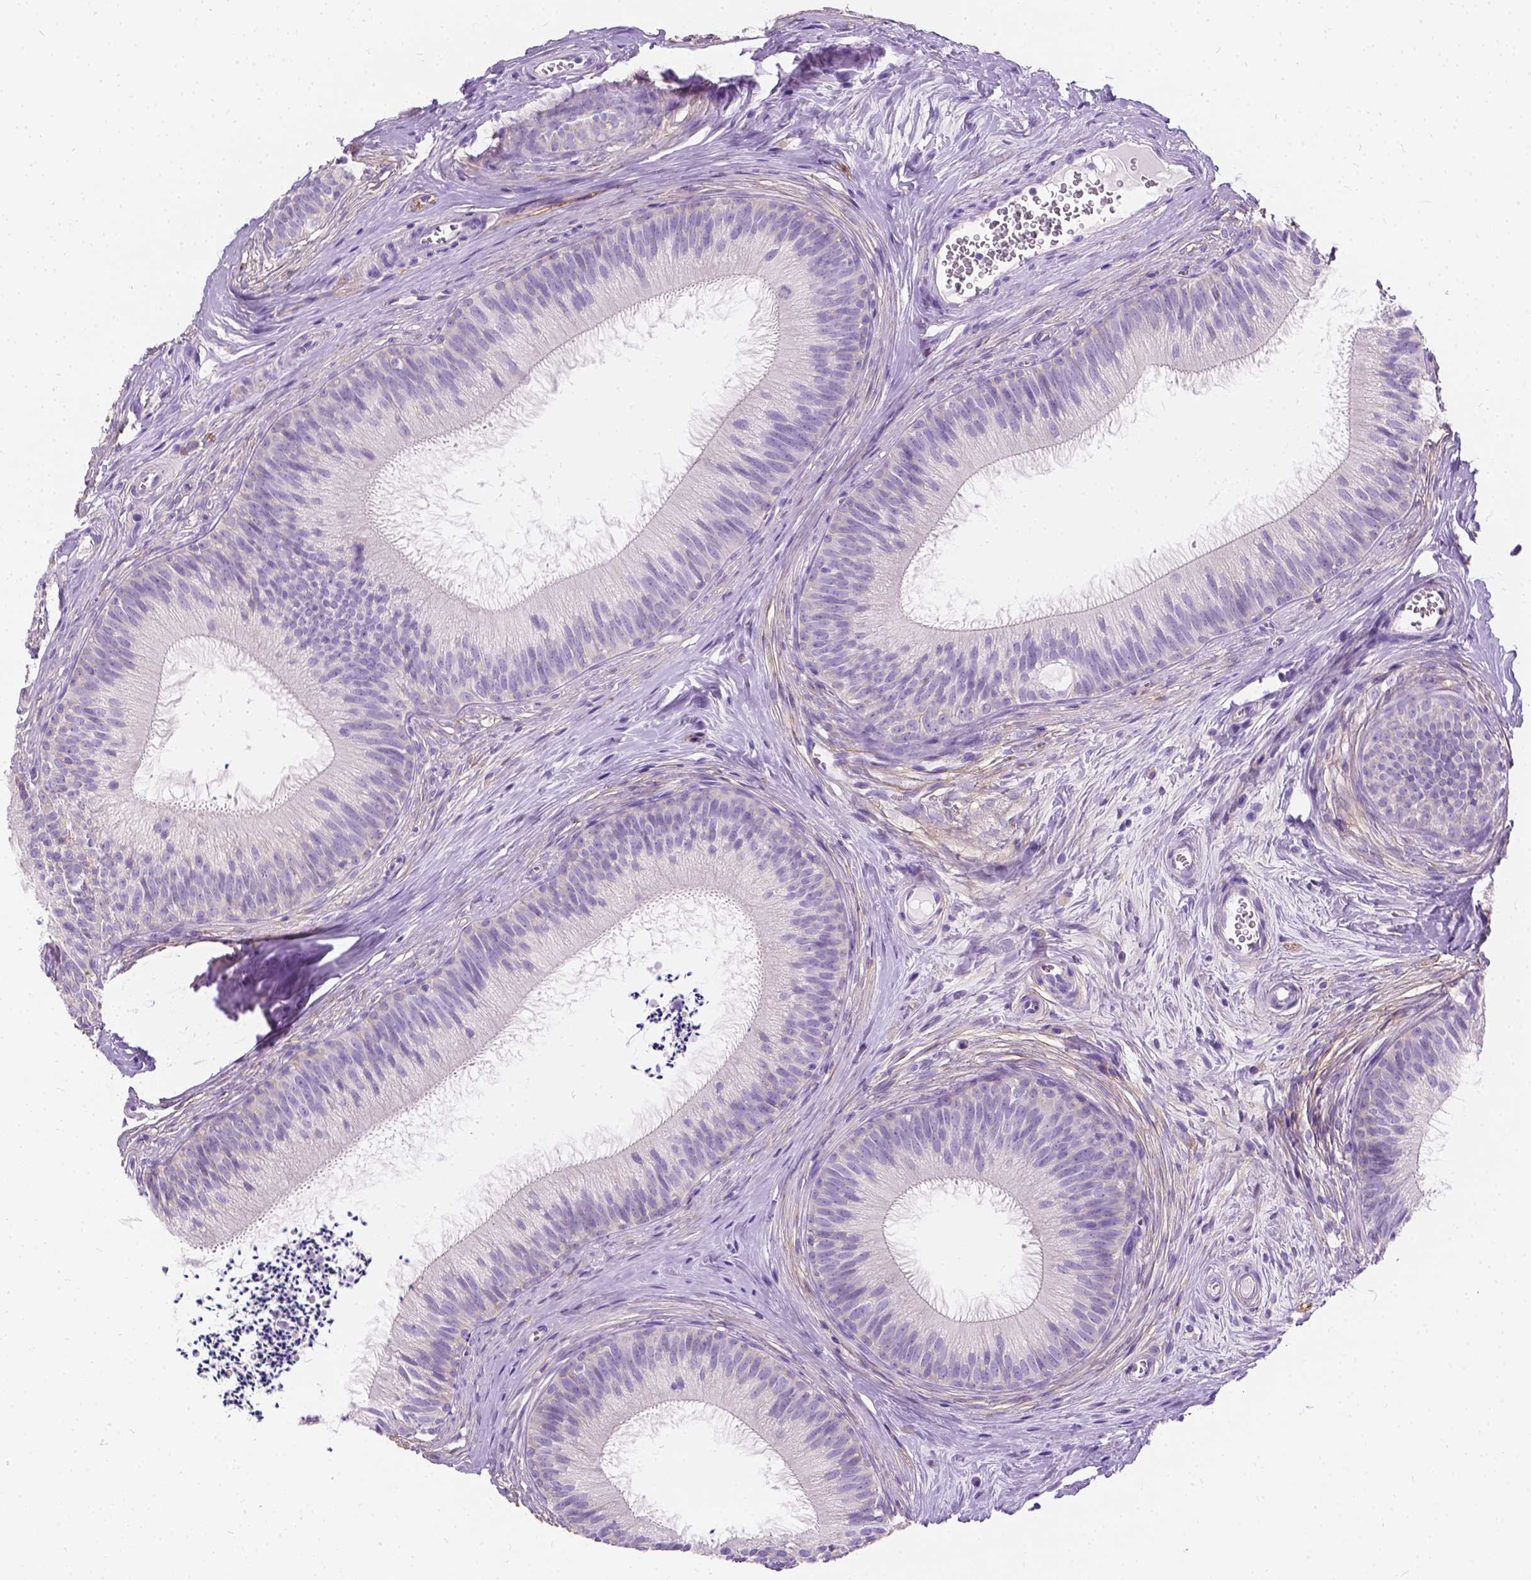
{"staining": {"intensity": "negative", "quantity": "none", "location": "none"}, "tissue": "epididymis", "cell_type": "Glandular cells", "image_type": "normal", "snomed": [{"axis": "morphology", "description": "Normal tissue, NOS"}, {"axis": "topography", "description": "Epididymis"}], "caption": "DAB immunohistochemical staining of benign epididymis reveals no significant expression in glandular cells.", "gene": "GNAO1", "patient": {"sex": "male", "age": 24}}